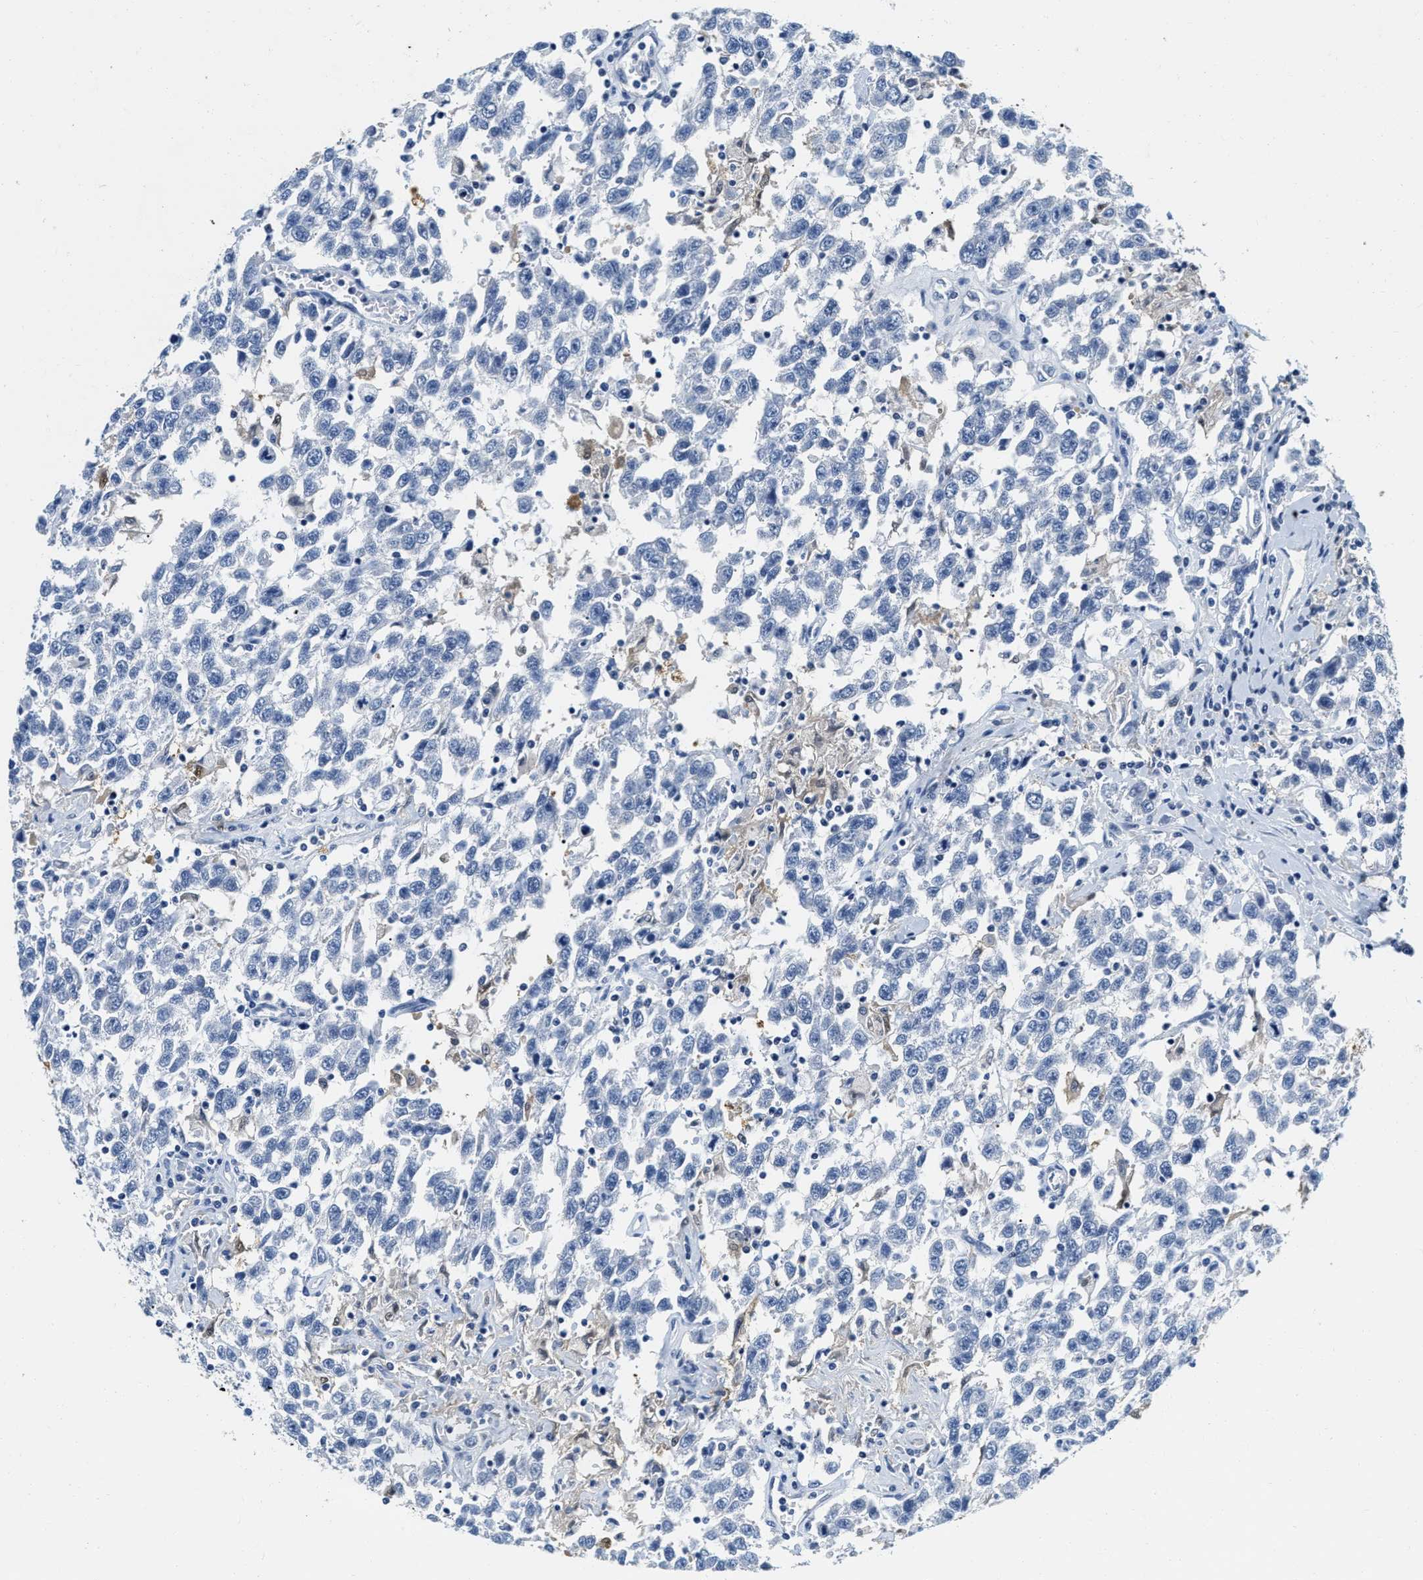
{"staining": {"intensity": "negative", "quantity": "none", "location": "none"}, "tissue": "testis cancer", "cell_type": "Tumor cells", "image_type": "cancer", "snomed": [{"axis": "morphology", "description": "Seminoma, NOS"}, {"axis": "topography", "description": "Testis"}], "caption": "A micrograph of testis seminoma stained for a protein displays no brown staining in tumor cells.", "gene": "EIF2AK2", "patient": {"sex": "male", "age": 41}}